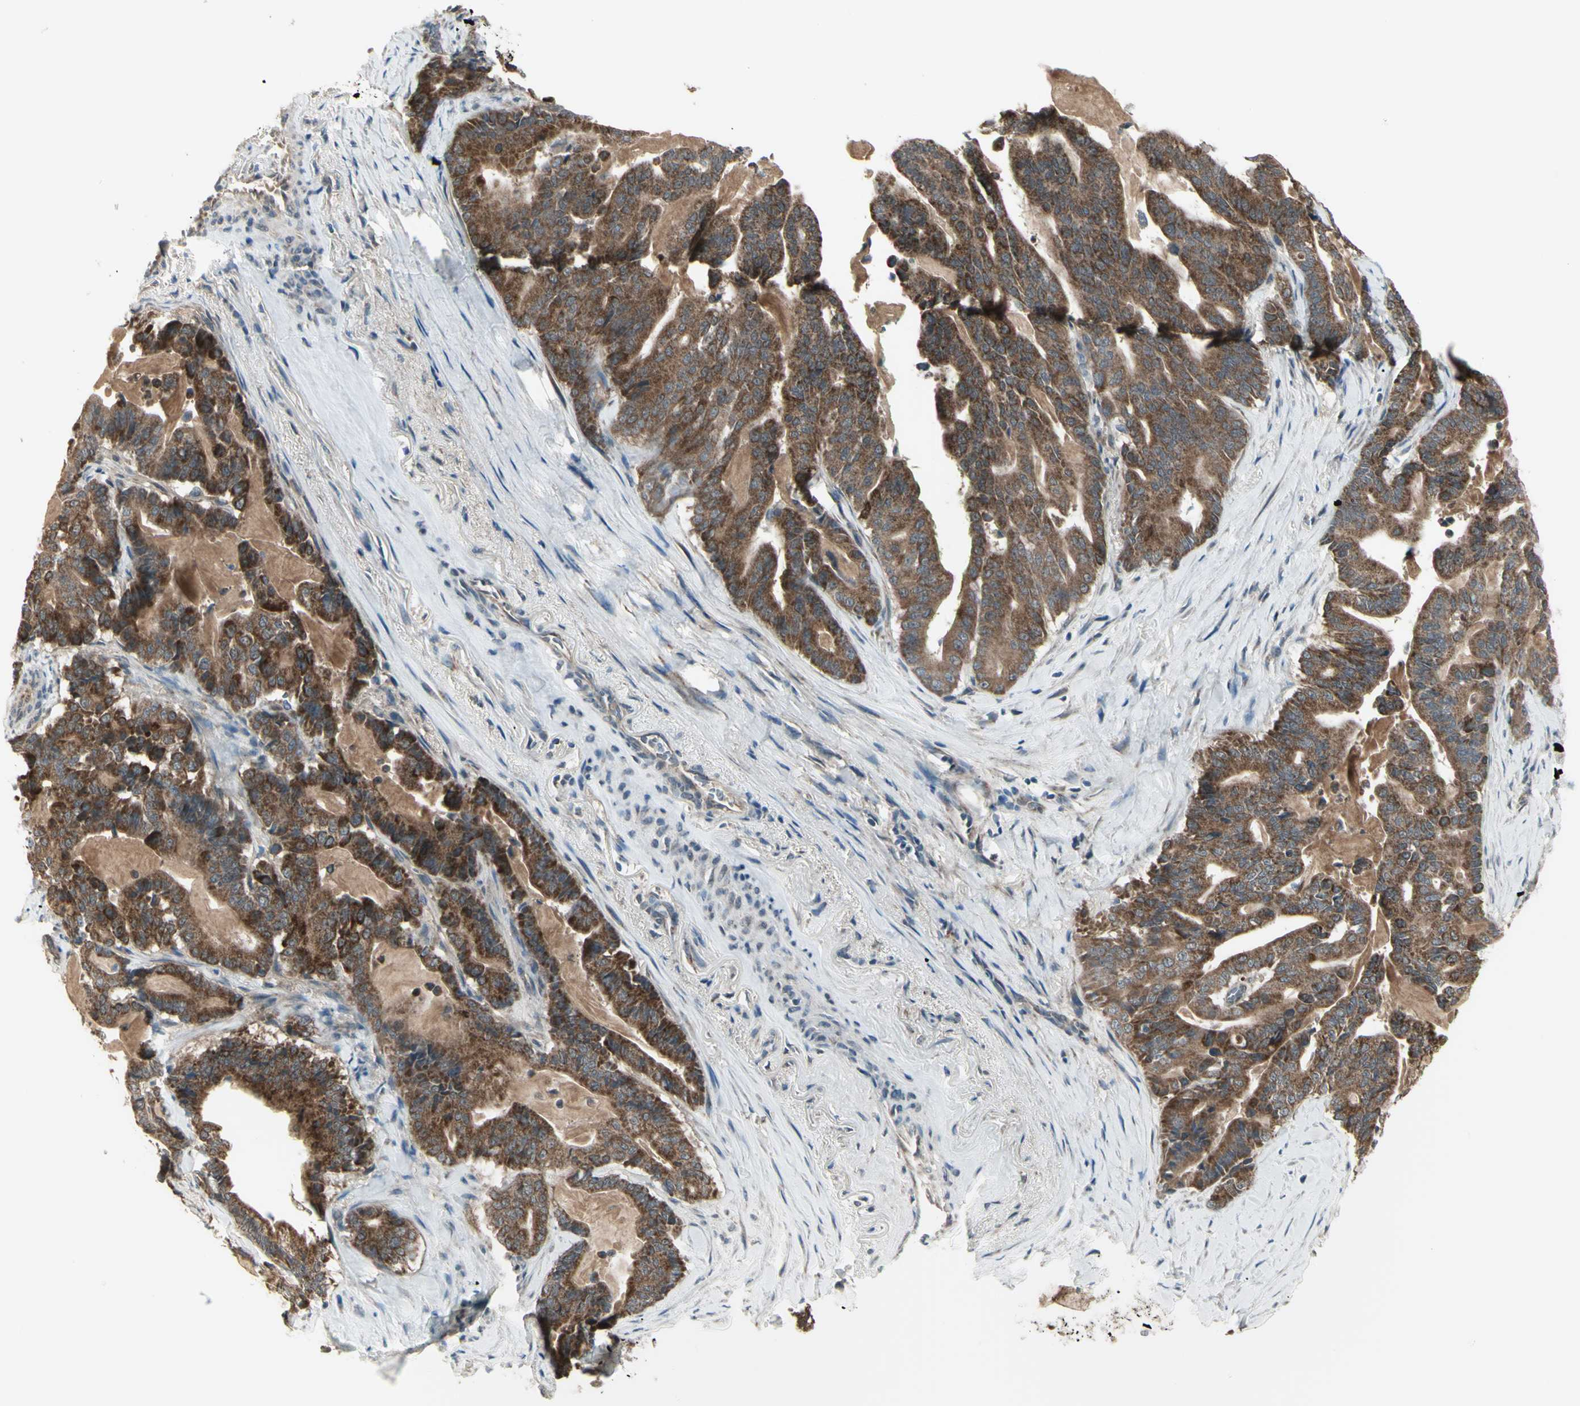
{"staining": {"intensity": "strong", "quantity": "<25%", "location": "cytoplasmic/membranous"}, "tissue": "pancreatic cancer", "cell_type": "Tumor cells", "image_type": "cancer", "snomed": [{"axis": "morphology", "description": "Adenocarcinoma, NOS"}, {"axis": "topography", "description": "Pancreas"}], "caption": "Protein analysis of adenocarcinoma (pancreatic) tissue demonstrates strong cytoplasmic/membranous positivity in about <25% of tumor cells.", "gene": "NAXD", "patient": {"sex": "male", "age": 63}}